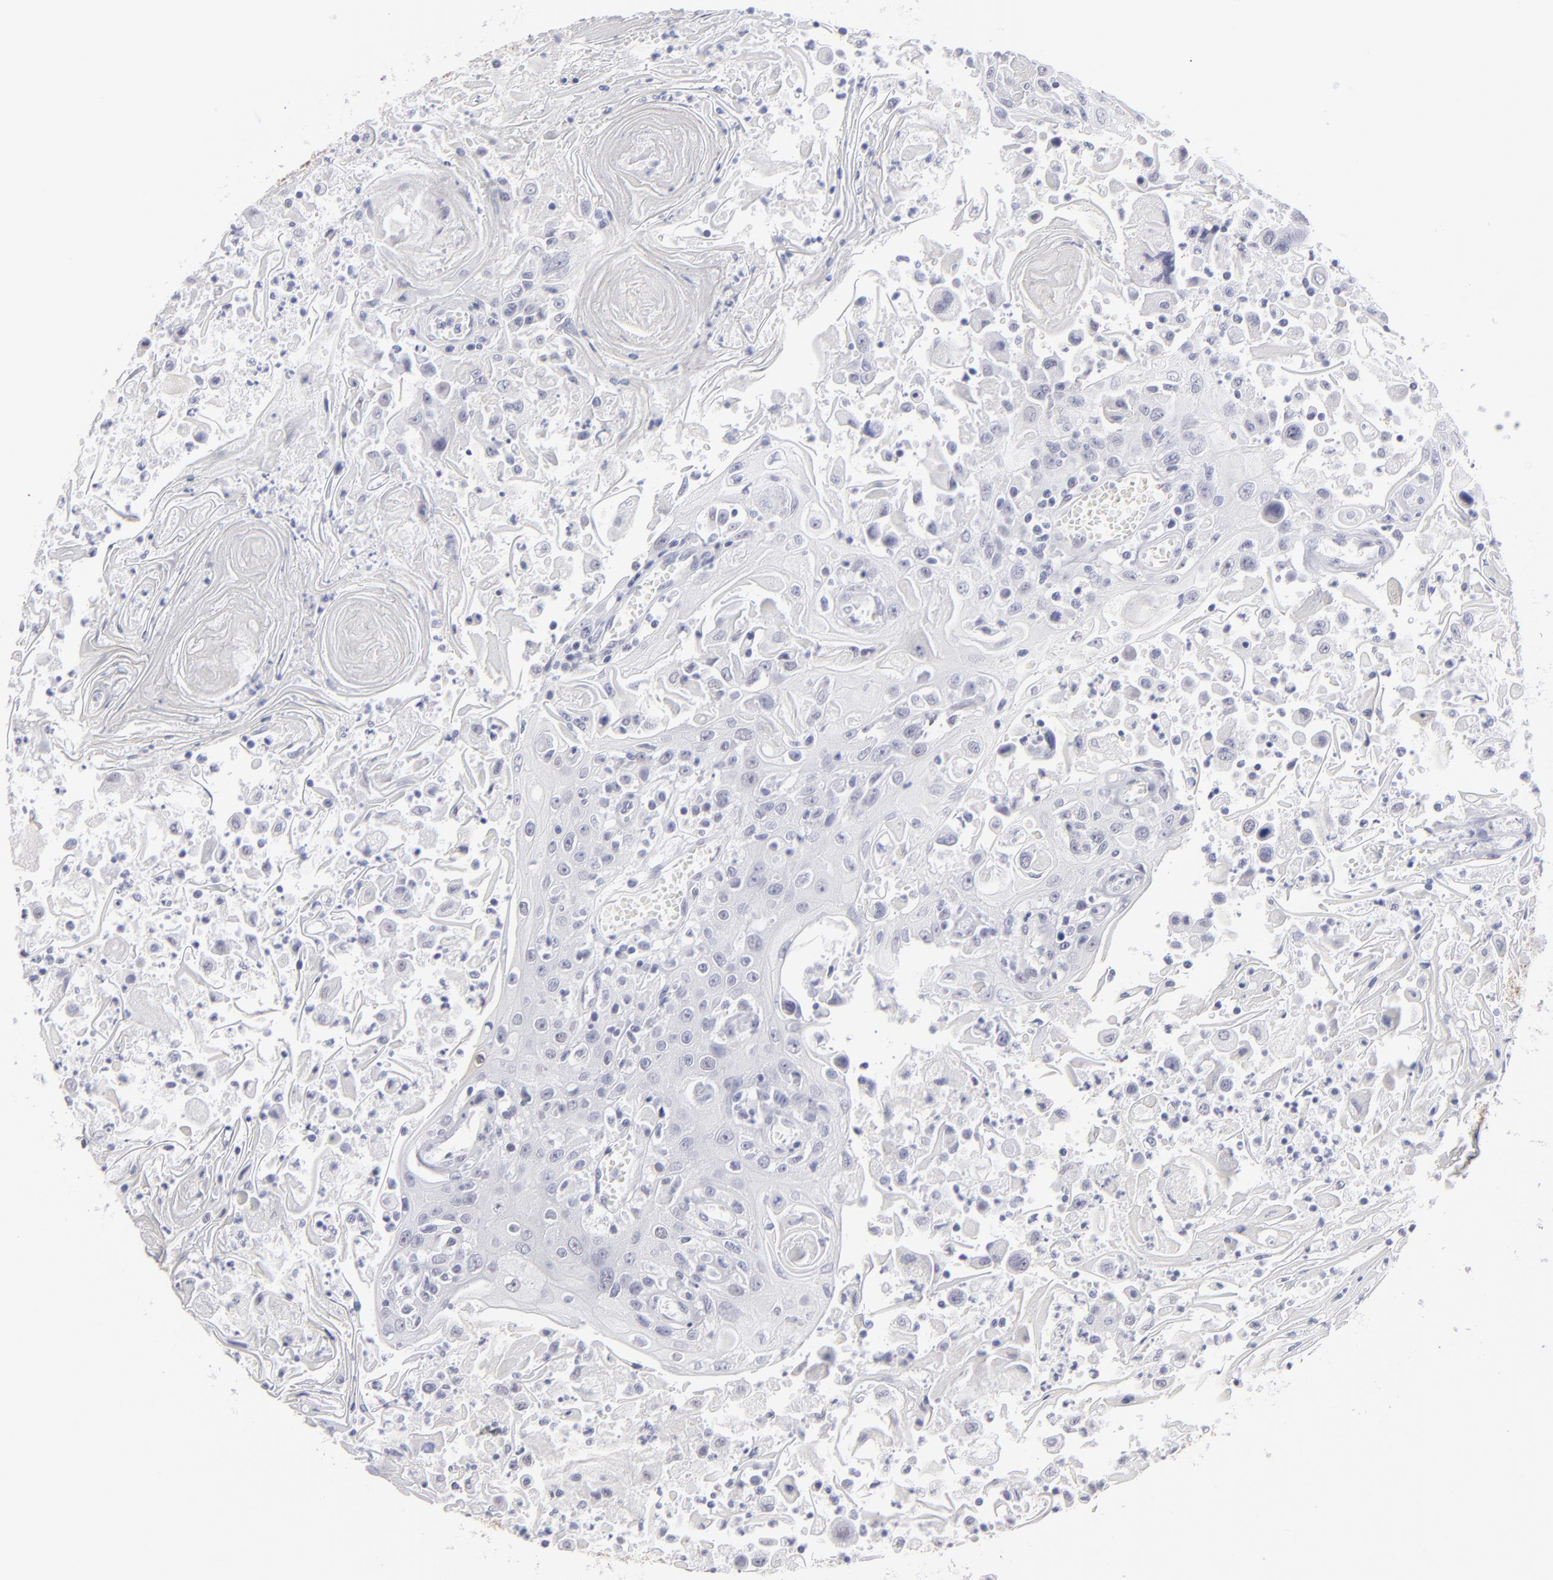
{"staining": {"intensity": "negative", "quantity": "none", "location": "none"}, "tissue": "head and neck cancer", "cell_type": "Tumor cells", "image_type": "cancer", "snomed": [{"axis": "morphology", "description": "Squamous cell carcinoma, NOS"}, {"axis": "topography", "description": "Oral tissue"}, {"axis": "topography", "description": "Head-Neck"}], "caption": "A micrograph of human head and neck cancer (squamous cell carcinoma) is negative for staining in tumor cells. (Immunohistochemistry (ihc), brightfield microscopy, high magnification).", "gene": "ALDOB", "patient": {"sex": "female", "age": 76}}